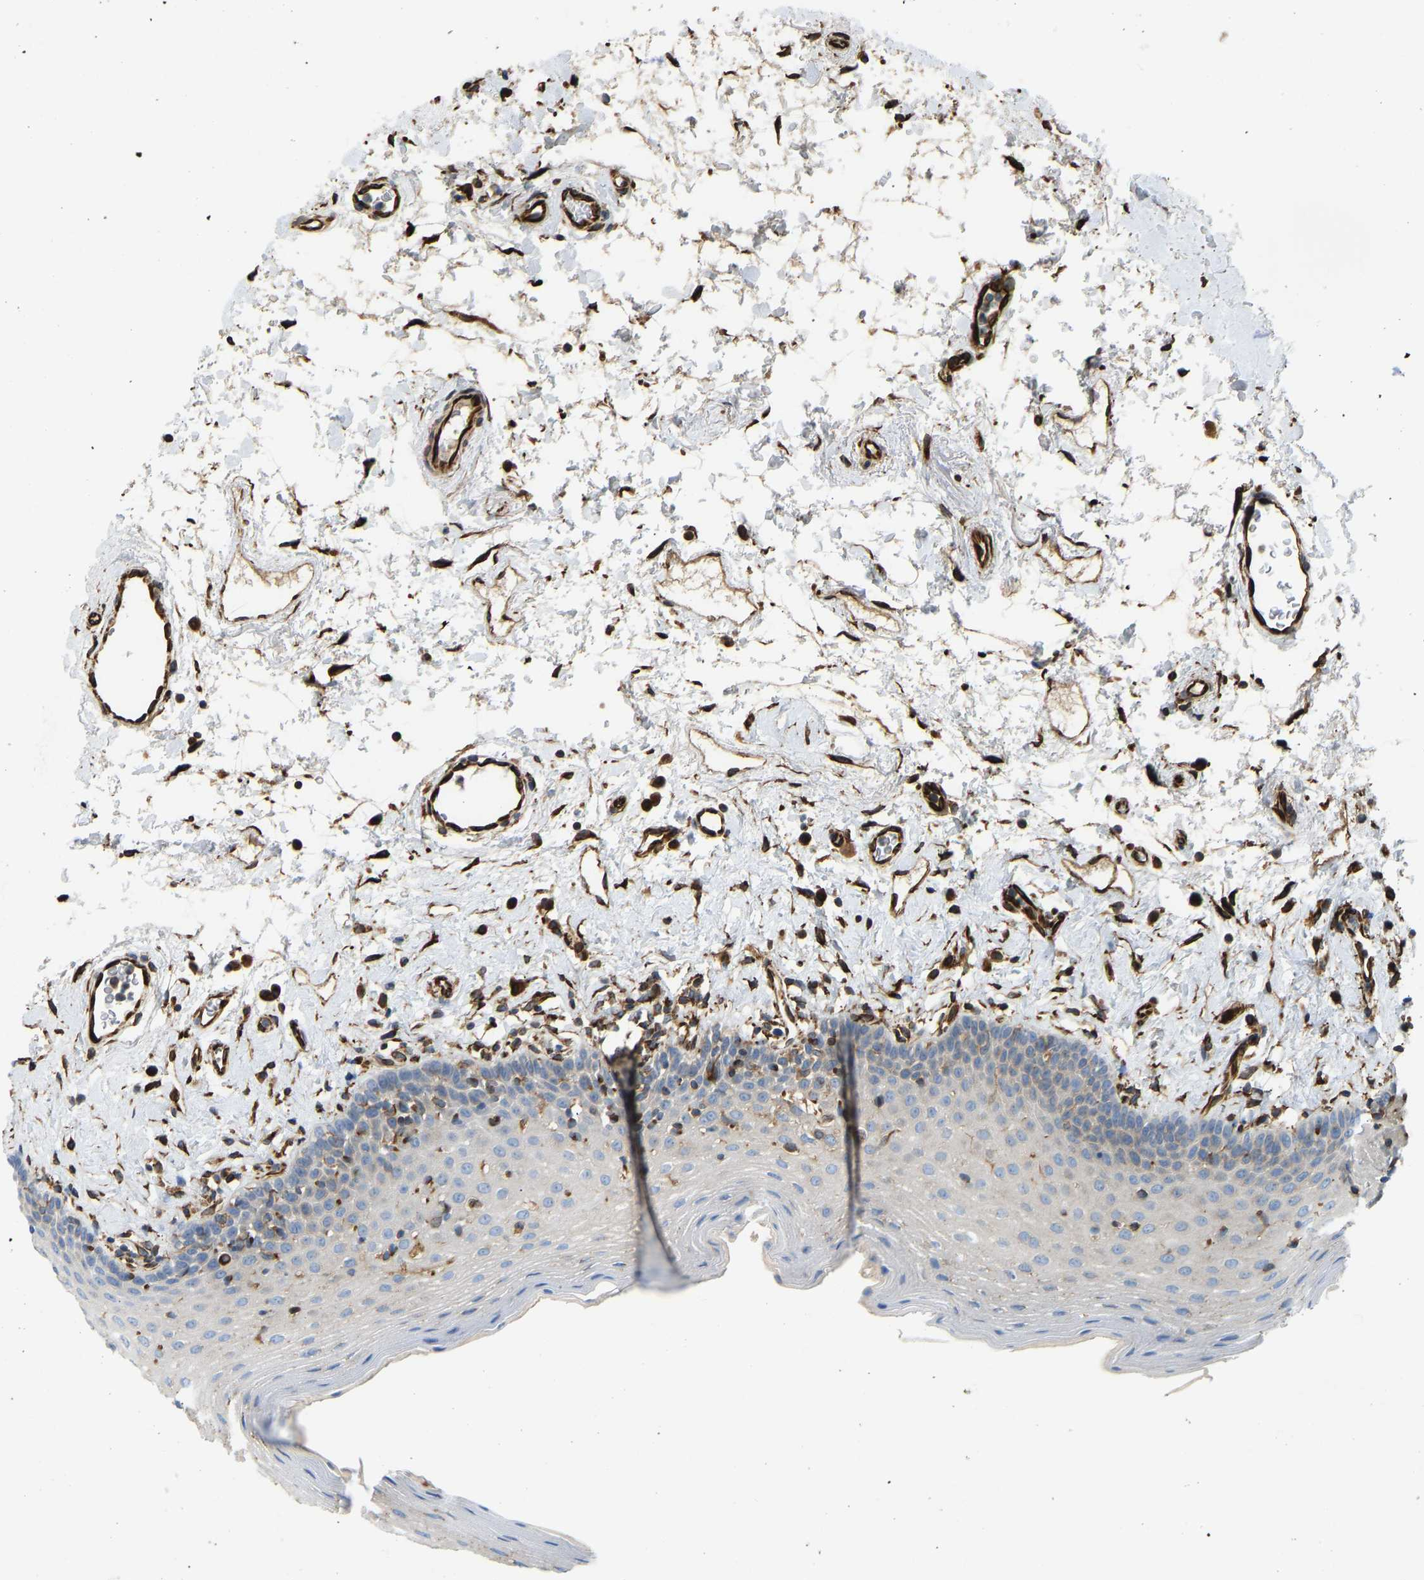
{"staining": {"intensity": "negative", "quantity": "none", "location": "none"}, "tissue": "oral mucosa", "cell_type": "Squamous epithelial cells", "image_type": "normal", "snomed": [{"axis": "morphology", "description": "Normal tissue, NOS"}, {"axis": "topography", "description": "Oral tissue"}], "caption": "Immunohistochemistry (IHC) histopathology image of normal oral mucosa: oral mucosa stained with DAB (3,3'-diaminobenzidine) displays no significant protein positivity in squamous epithelial cells.", "gene": "BEX3", "patient": {"sex": "male", "age": 66}}